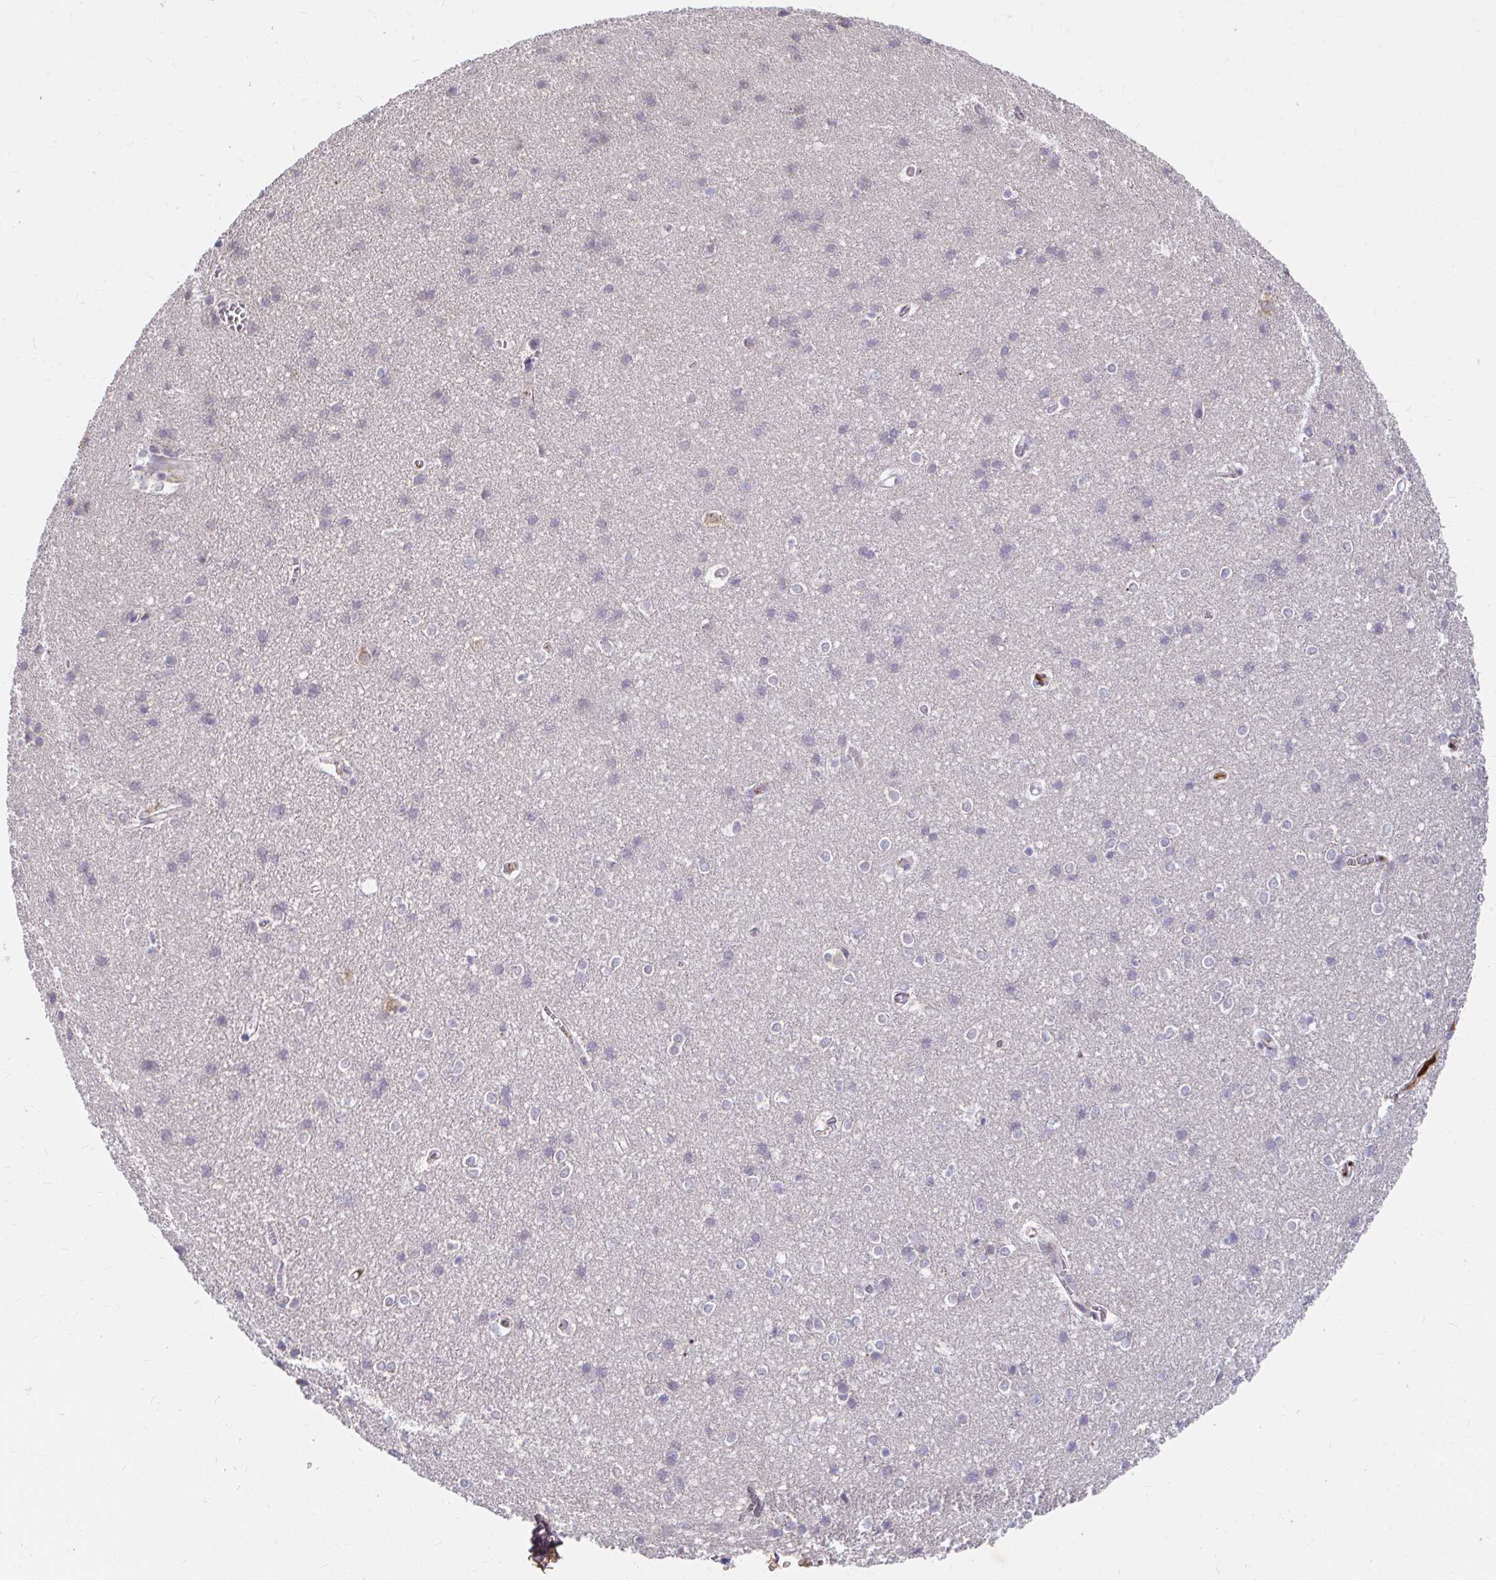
{"staining": {"intensity": "weak", "quantity": "<25%", "location": "cytoplasmic/membranous"}, "tissue": "cerebral cortex", "cell_type": "Endothelial cells", "image_type": "normal", "snomed": [{"axis": "morphology", "description": "Normal tissue, NOS"}, {"axis": "topography", "description": "Cerebral cortex"}], "caption": "Endothelial cells are negative for brown protein staining in normal cerebral cortex. (Stains: DAB (3,3'-diaminobenzidine) immunohistochemistry with hematoxylin counter stain, Microscopy: brightfield microscopy at high magnification).", "gene": "LOXL4", "patient": {"sex": "male", "age": 37}}